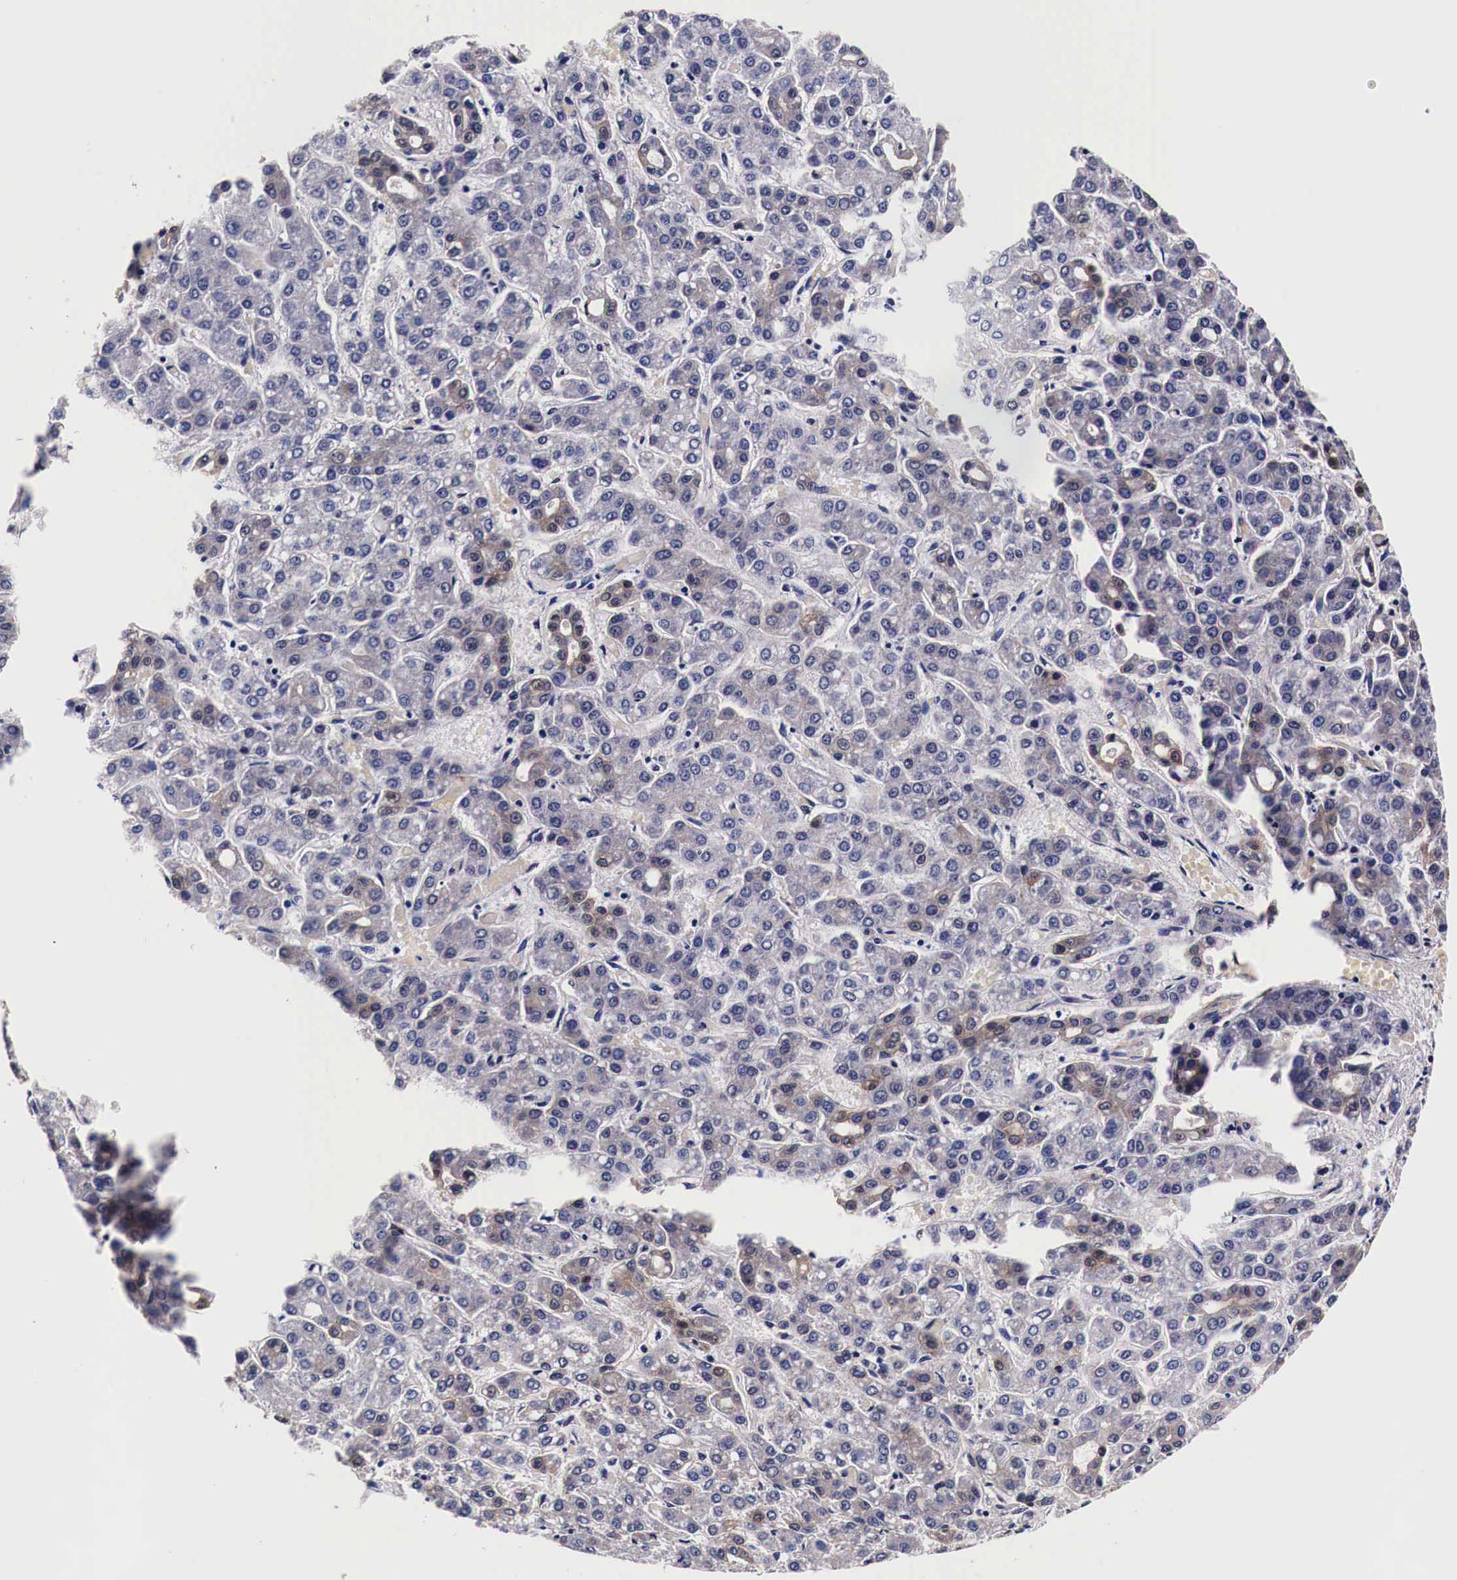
{"staining": {"intensity": "weak", "quantity": "<25%", "location": "cytoplasmic/membranous"}, "tissue": "liver cancer", "cell_type": "Tumor cells", "image_type": "cancer", "snomed": [{"axis": "morphology", "description": "Carcinoma, Hepatocellular, NOS"}, {"axis": "topography", "description": "Liver"}], "caption": "Immunohistochemical staining of human liver cancer (hepatocellular carcinoma) exhibits no significant expression in tumor cells.", "gene": "HSPB1", "patient": {"sex": "male", "age": 69}}